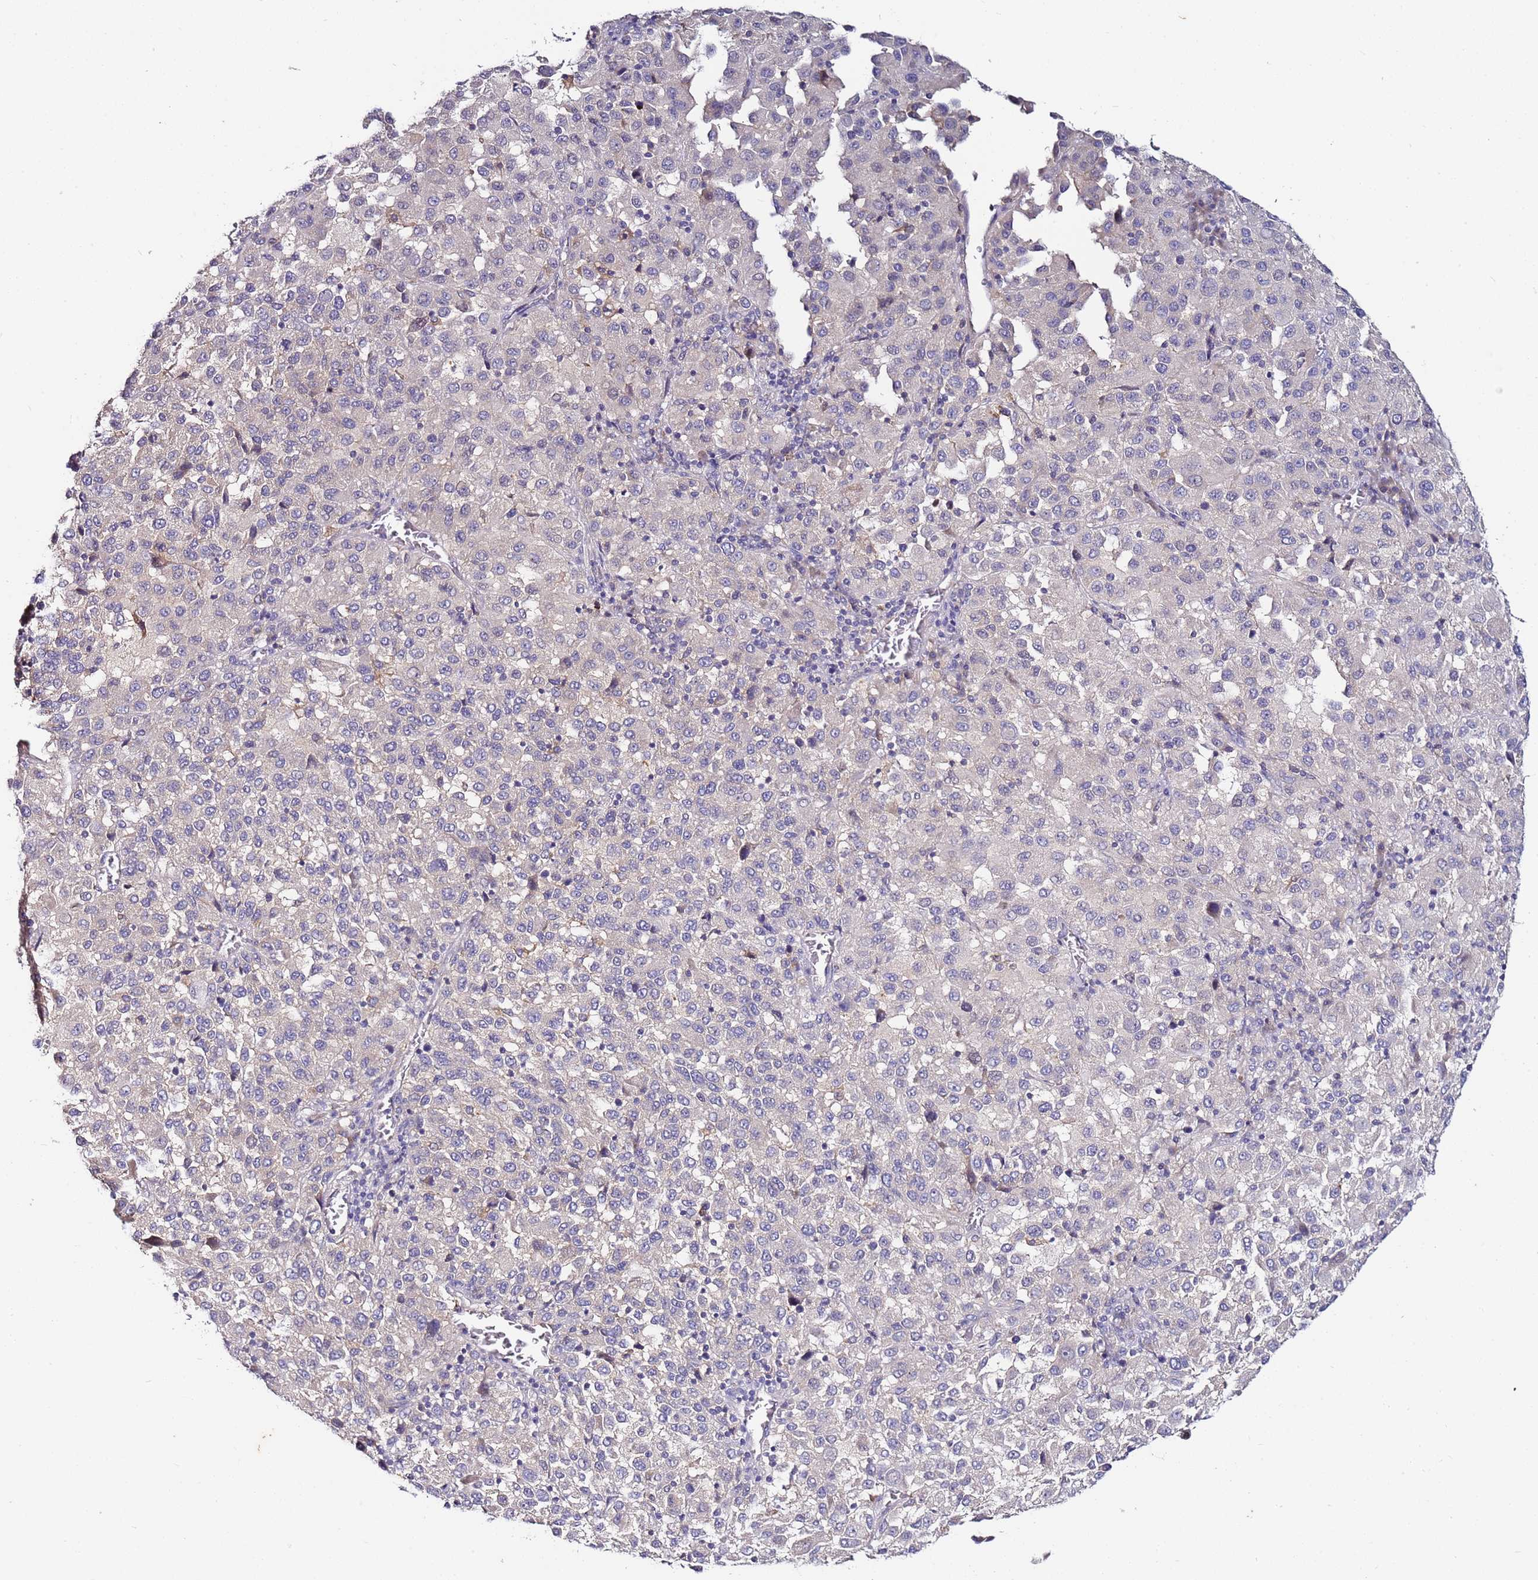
{"staining": {"intensity": "negative", "quantity": "none", "location": "none"}, "tissue": "melanoma", "cell_type": "Tumor cells", "image_type": "cancer", "snomed": [{"axis": "morphology", "description": "Malignant melanoma, Metastatic site"}, {"axis": "topography", "description": "Lung"}], "caption": "An immunohistochemistry micrograph of malignant melanoma (metastatic site) is shown. There is no staining in tumor cells of malignant melanoma (metastatic site). The staining was performed using DAB to visualize the protein expression in brown, while the nuclei were stained in blue with hematoxylin (Magnification: 20x).", "gene": "SRRM5", "patient": {"sex": "male", "age": 64}}